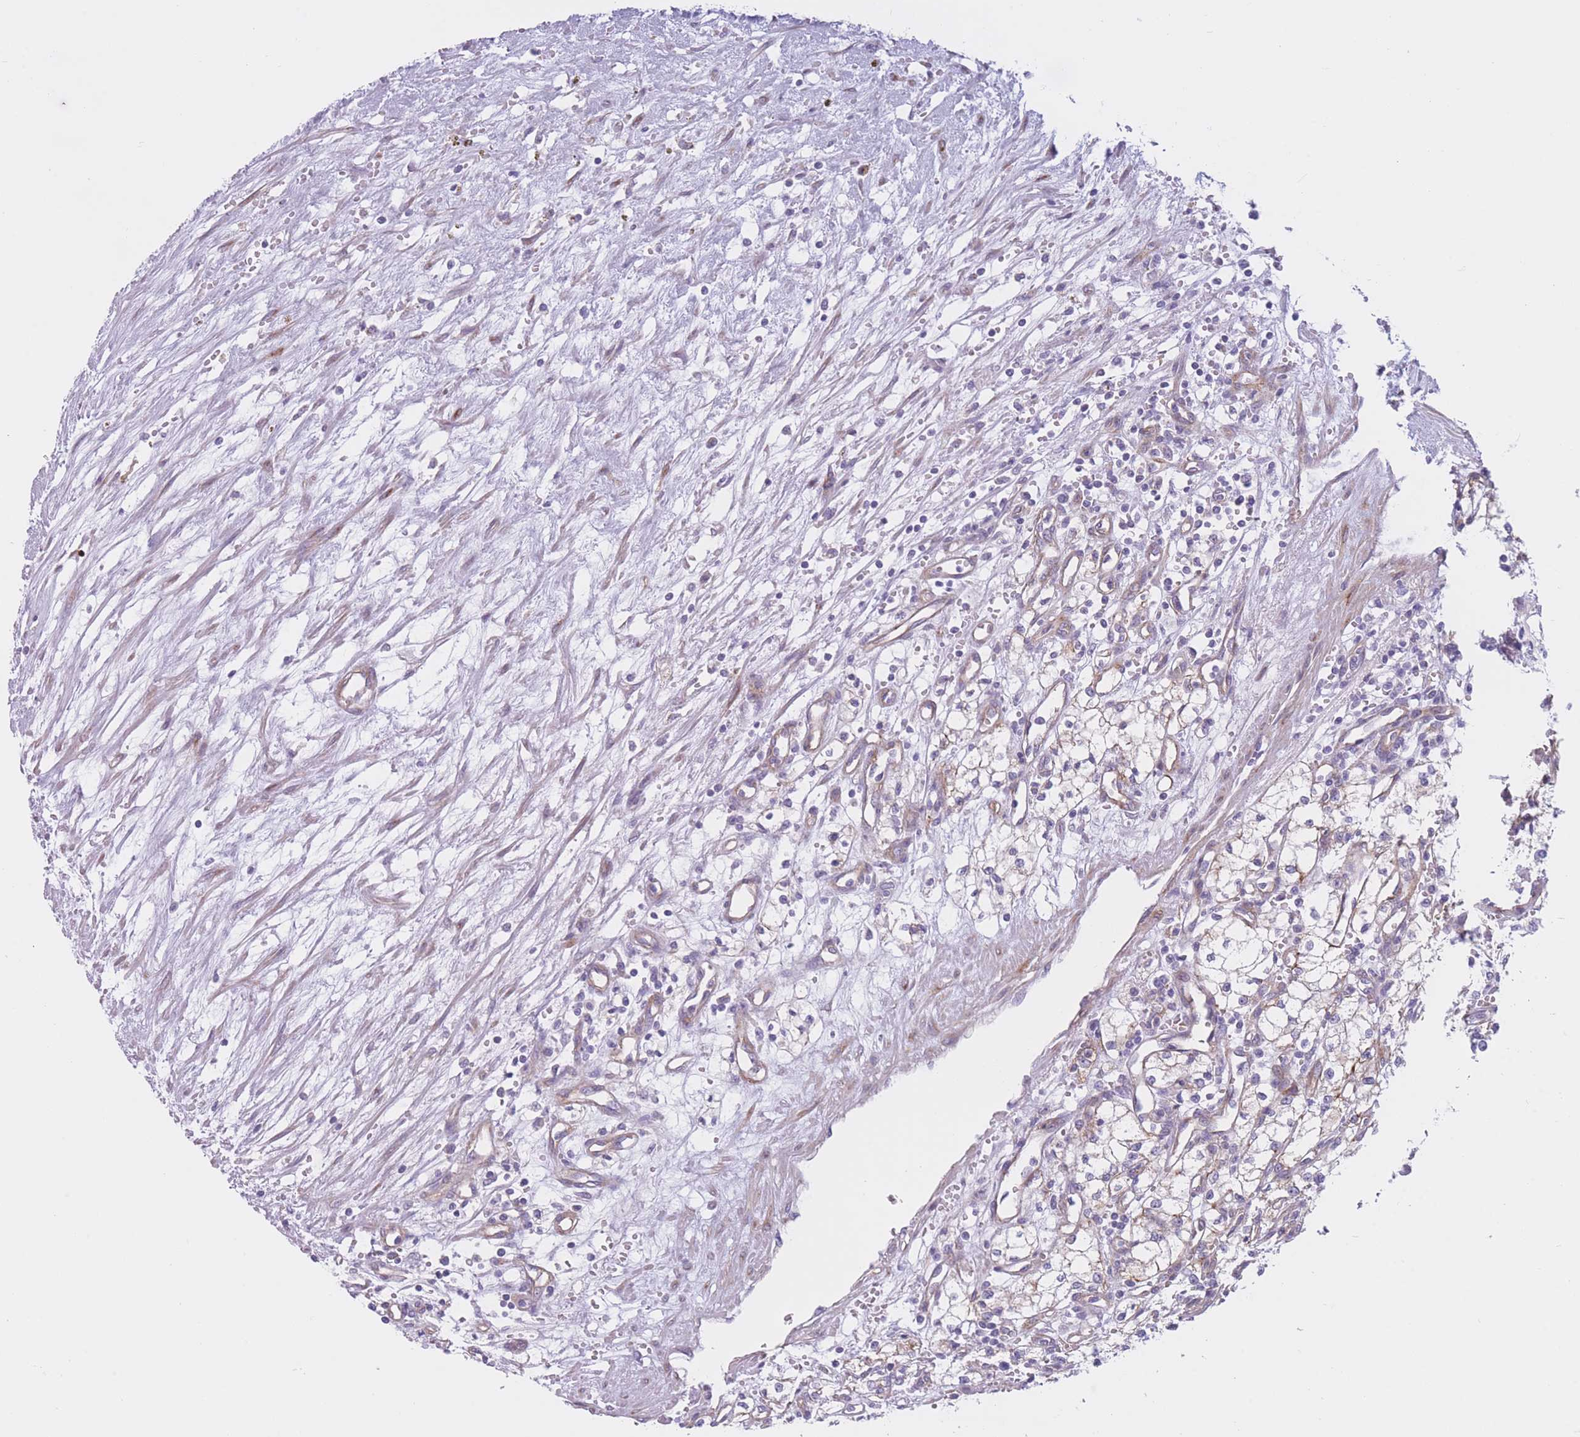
{"staining": {"intensity": "negative", "quantity": "none", "location": "none"}, "tissue": "renal cancer", "cell_type": "Tumor cells", "image_type": "cancer", "snomed": [{"axis": "morphology", "description": "Adenocarcinoma, NOS"}, {"axis": "topography", "description": "Kidney"}], "caption": "Micrograph shows no protein staining in tumor cells of renal adenocarcinoma tissue. (IHC, brightfield microscopy, high magnification).", "gene": "SERPINB3", "patient": {"sex": "male", "age": 59}}